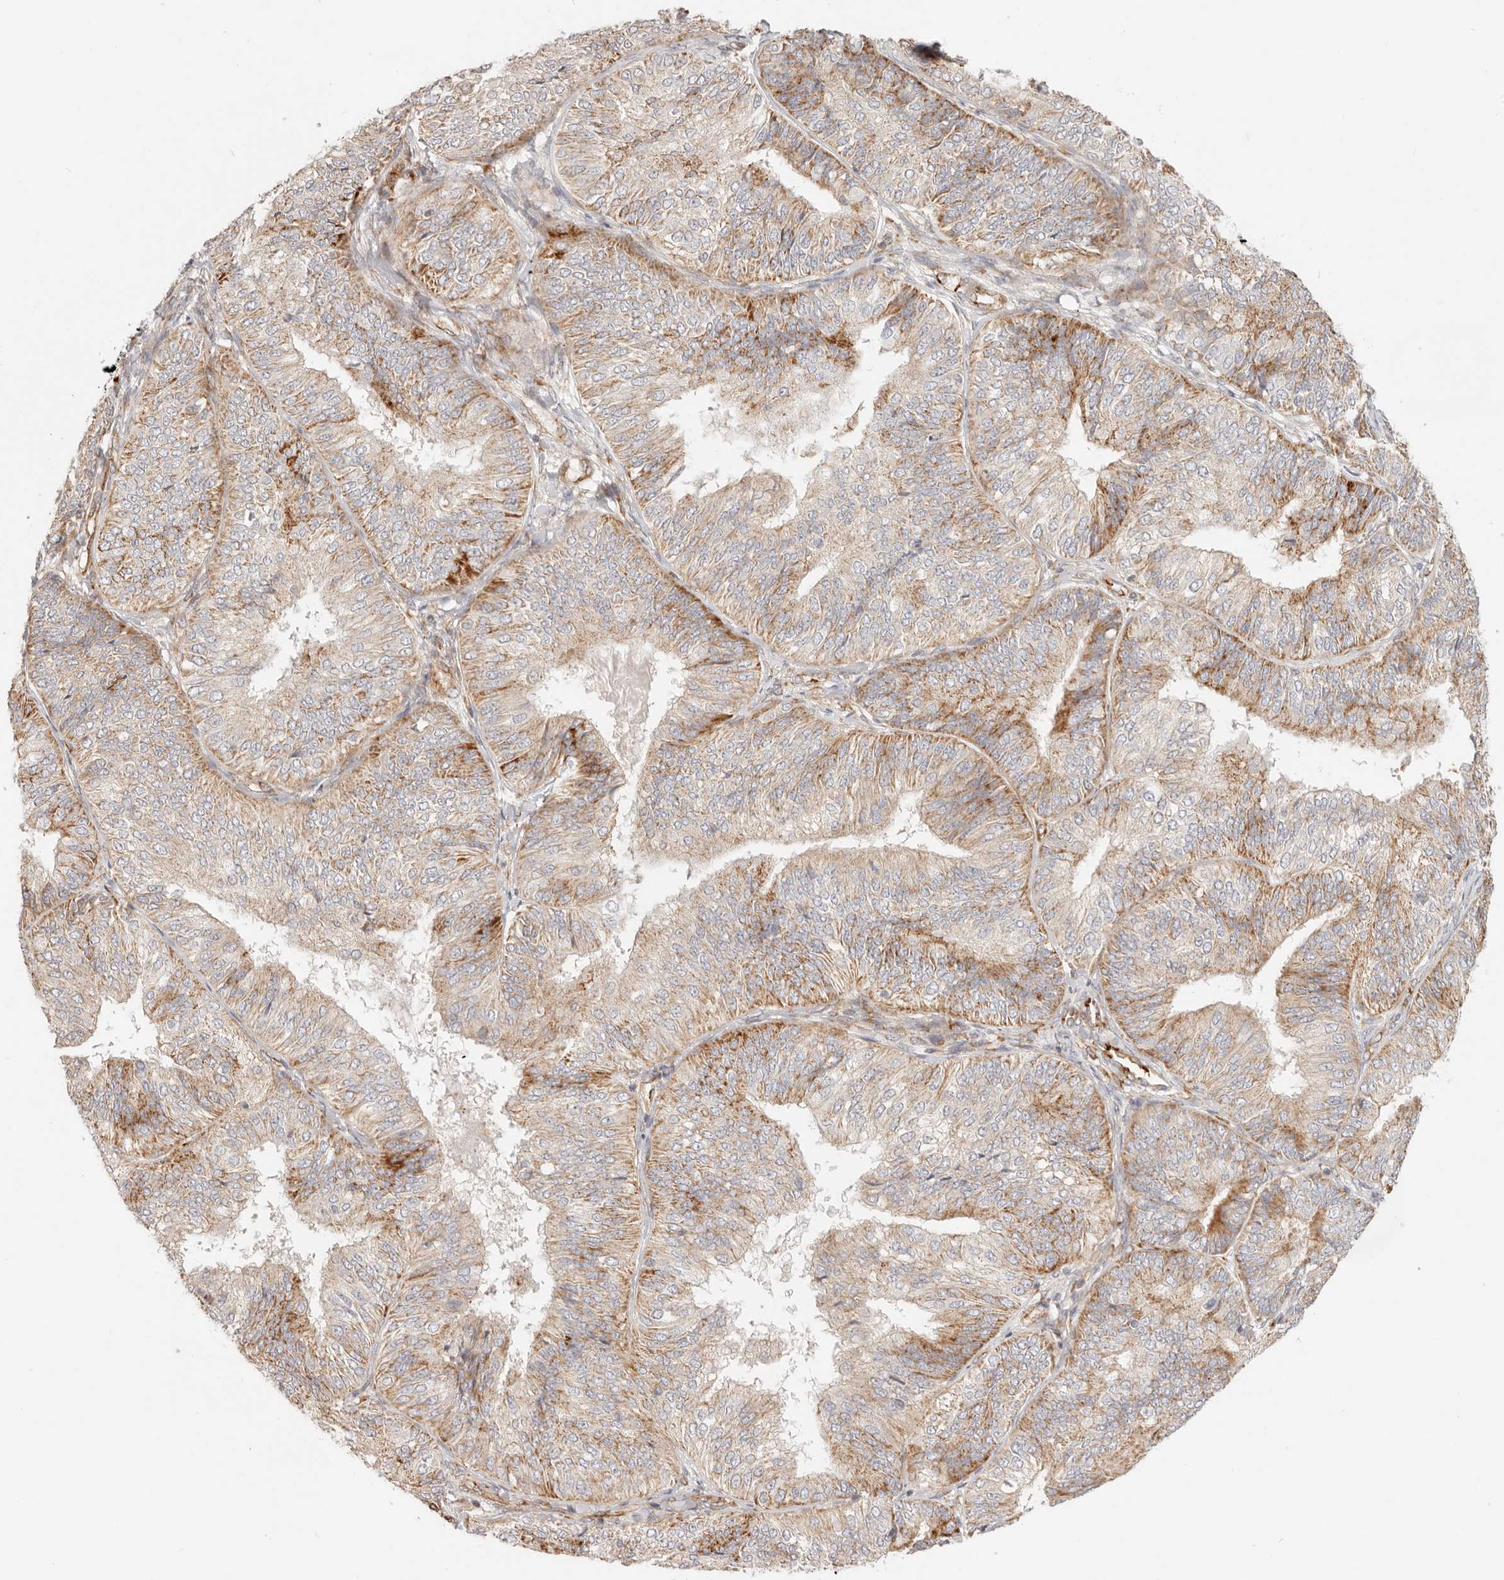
{"staining": {"intensity": "moderate", "quantity": "25%-75%", "location": "cytoplasmic/membranous"}, "tissue": "endometrial cancer", "cell_type": "Tumor cells", "image_type": "cancer", "snomed": [{"axis": "morphology", "description": "Adenocarcinoma, NOS"}, {"axis": "topography", "description": "Endometrium"}], "caption": "Immunohistochemical staining of endometrial cancer (adenocarcinoma) displays moderate cytoplasmic/membranous protein expression in approximately 25%-75% of tumor cells. (IHC, brightfield microscopy, high magnification).", "gene": "SASS6", "patient": {"sex": "female", "age": 58}}